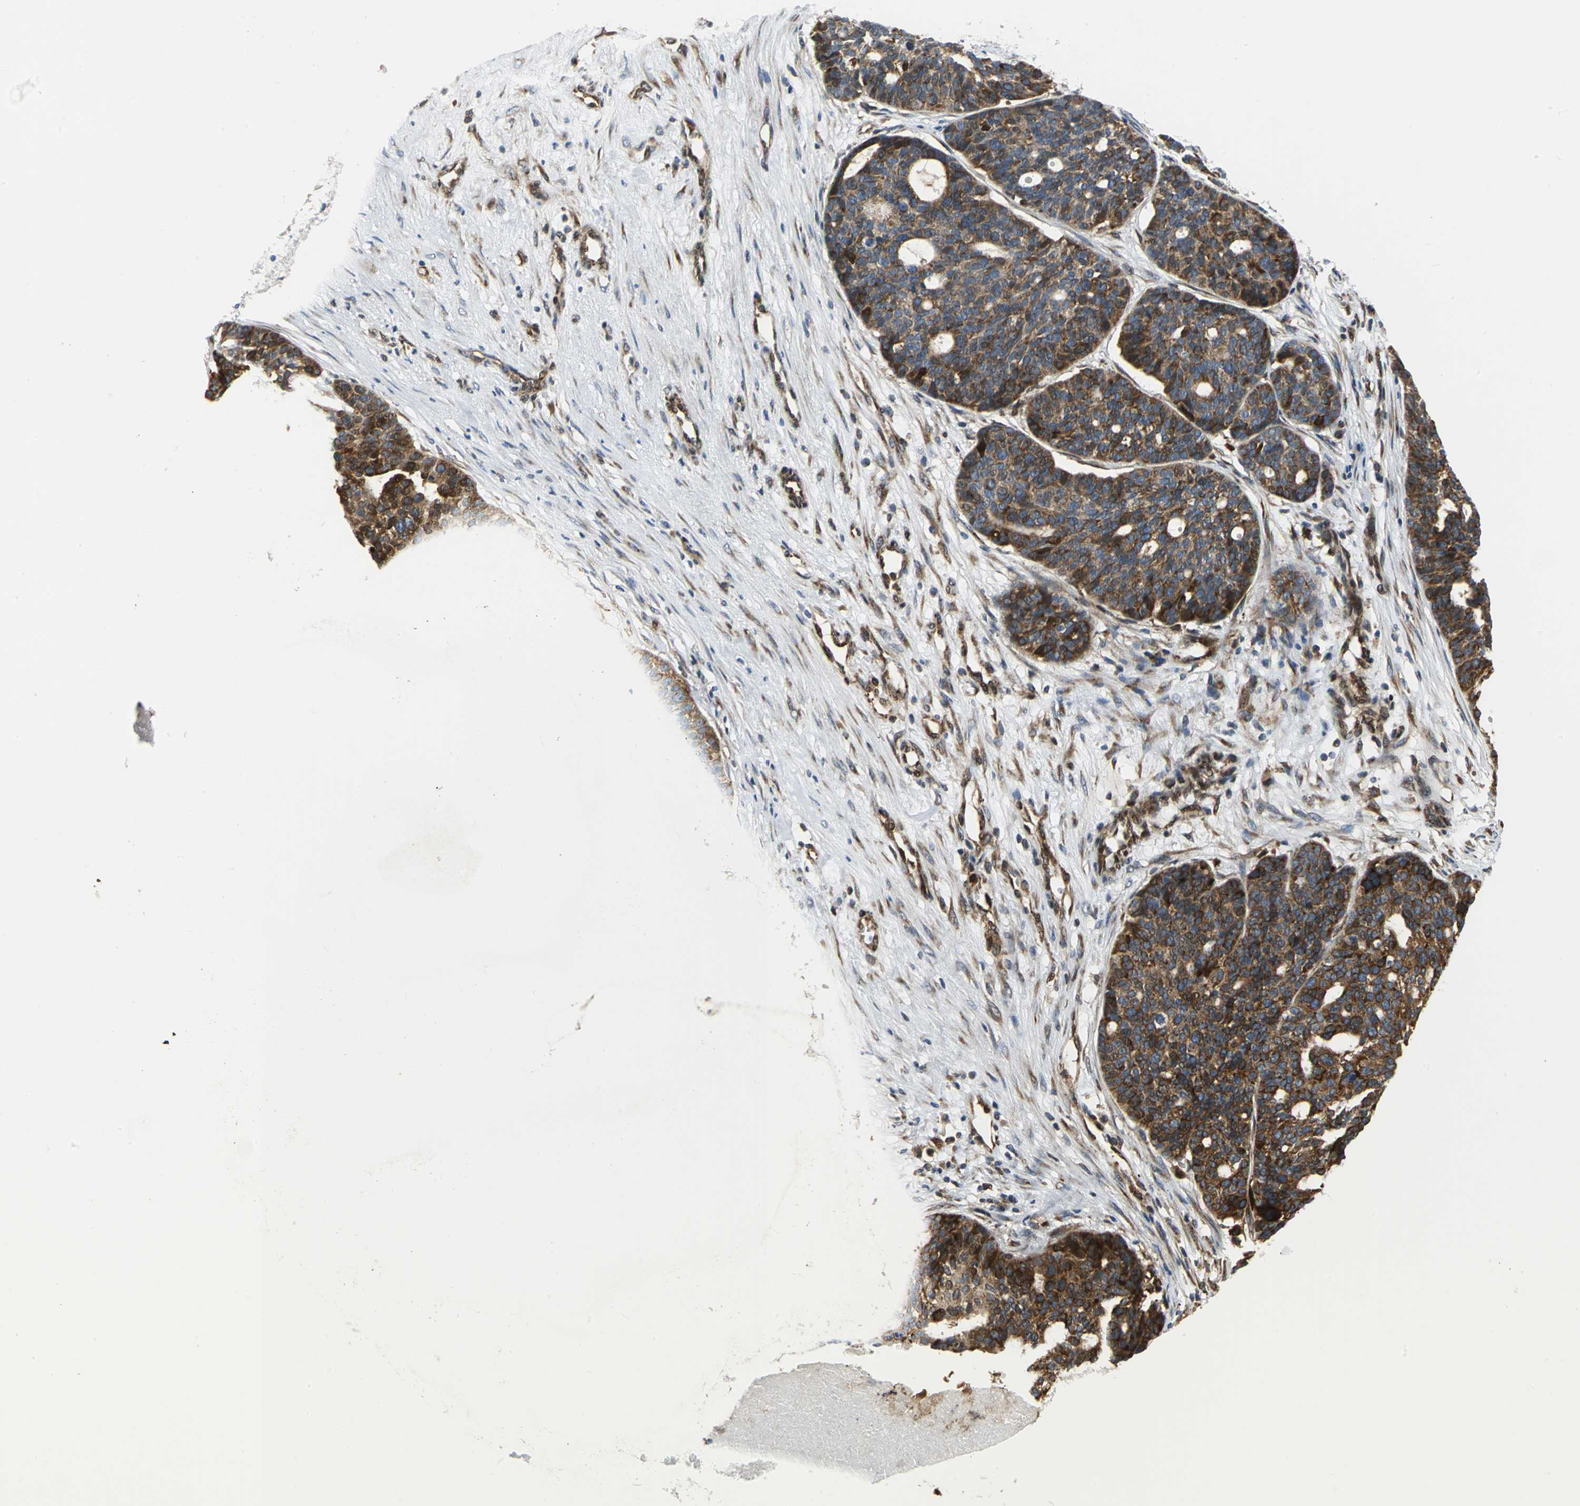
{"staining": {"intensity": "strong", "quantity": ">75%", "location": "cytoplasmic/membranous"}, "tissue": "ovarian cancer", "cell_type": "Tumor cells", "image_type": "cancer", "snomed": [{"axis": "morphology", "description": "Cystadenocarcinoma, serous, NOS"}, {"axis": "topography", "description": "Ovary"}], "caption": "IHC photomicrograph of human ovarian serous cystadenocarcinoma stained for a protein (brown), which exhibits high levels of strong cytoplasmic/membranous positivity in about >75% of tumor cells.", "gene": "YBX1", "patient": {"sex": "female", "age": 59}}